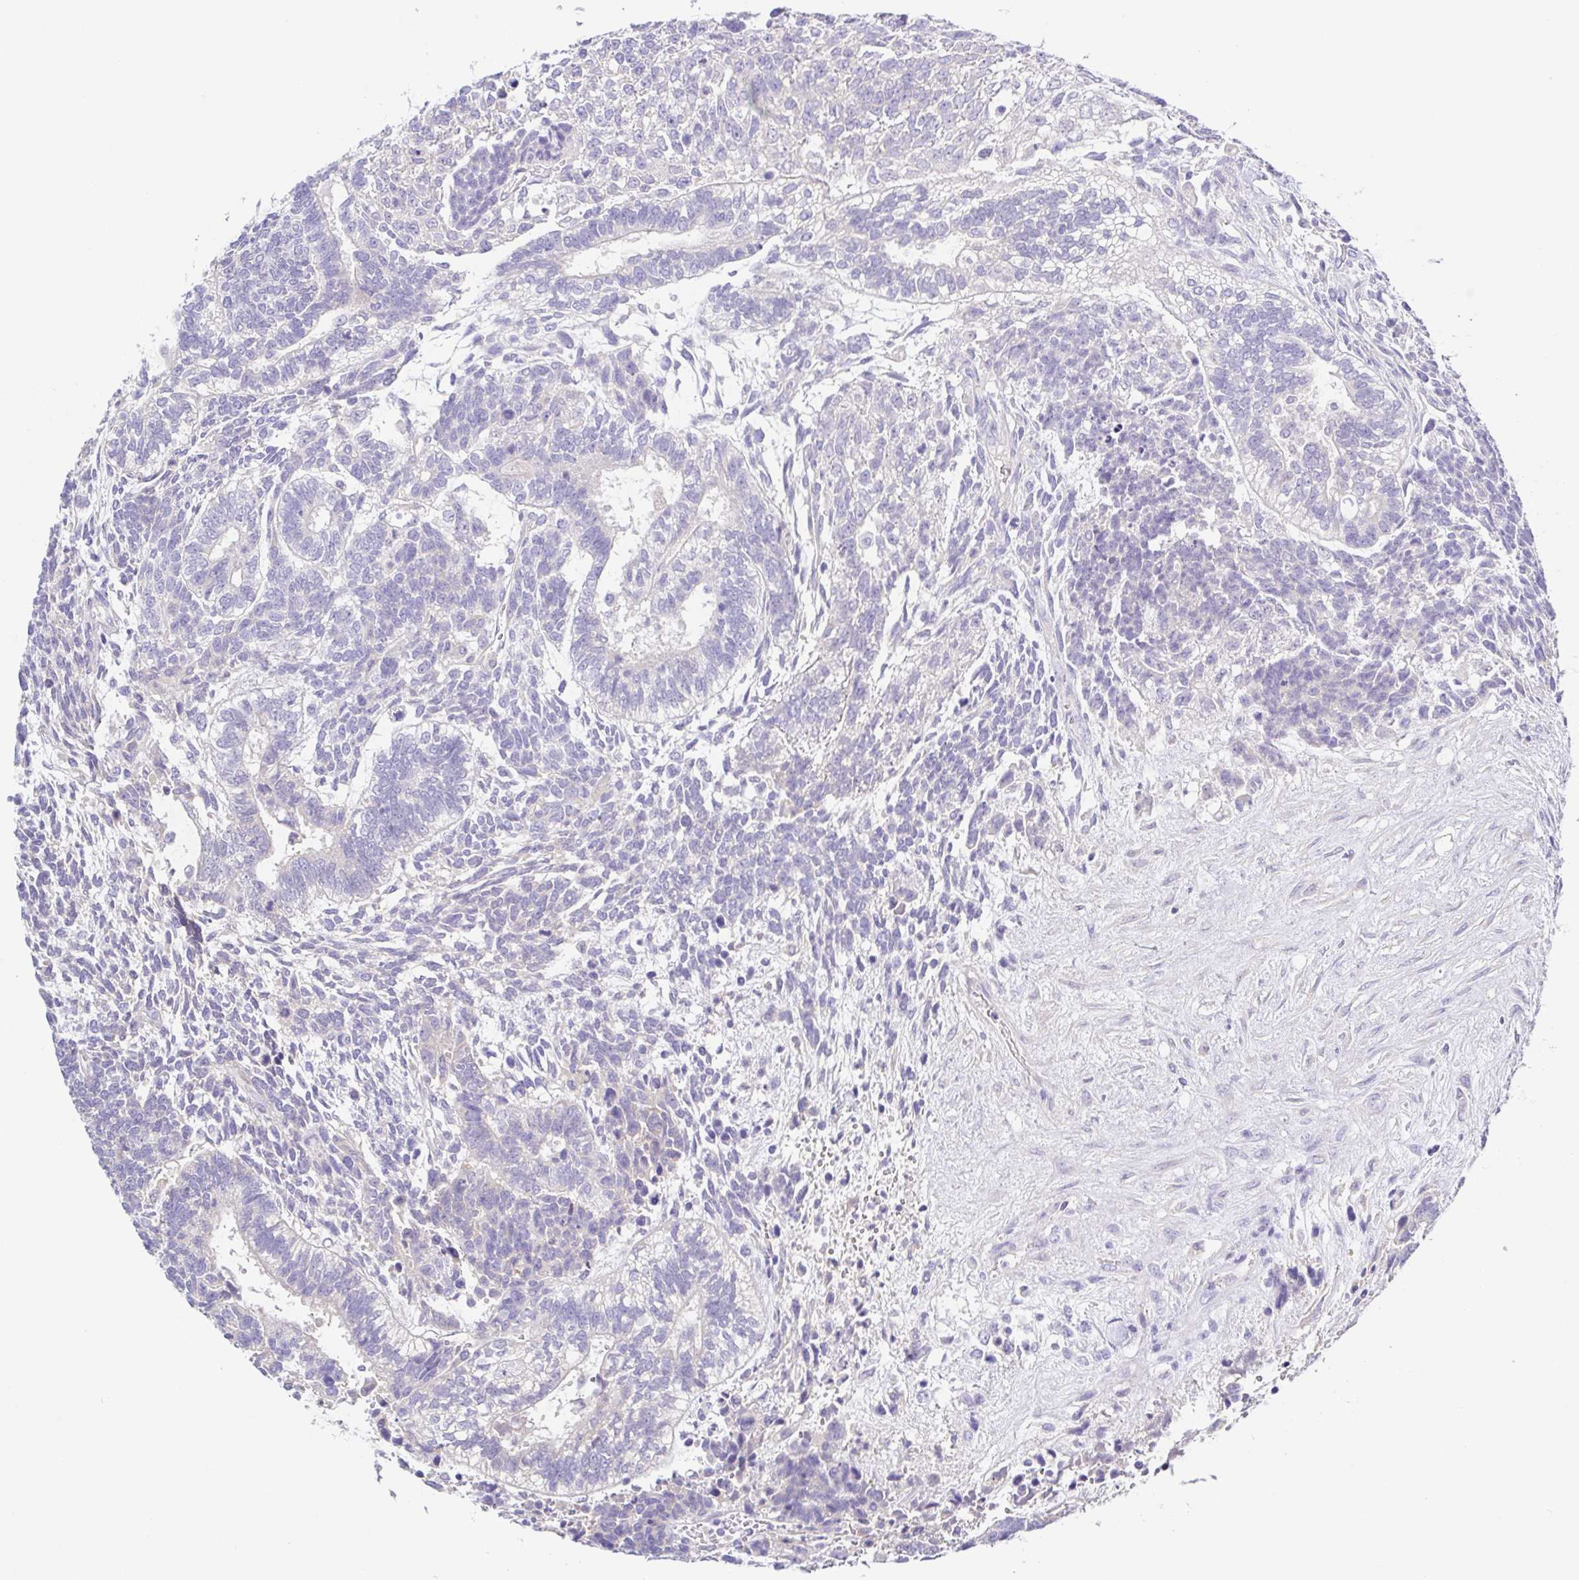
{"staining": {"intensity": "negative", "quantity": "none", "location": "none"}, "tissue": "testis cancer", "cell_type": "Tumor cells", "image_type": "cancer", "snomed": [{"axis": "morphology", "description": "Carcinoma, Embryonal, NOS"}, {"axis": "topography", "description": "Testis"}], "caption": "Immunohistochemical staining of human testis embryonal carcinoma exhibits no significant expression in tumor cells. The staining was performed using DAB to visualize the protein expression in brown, while the nuclei were stained in blue with hematoxylin (Magnification: 20x).", "gene": "A1BG", "patient": {"sex": "male", "age": 23}}